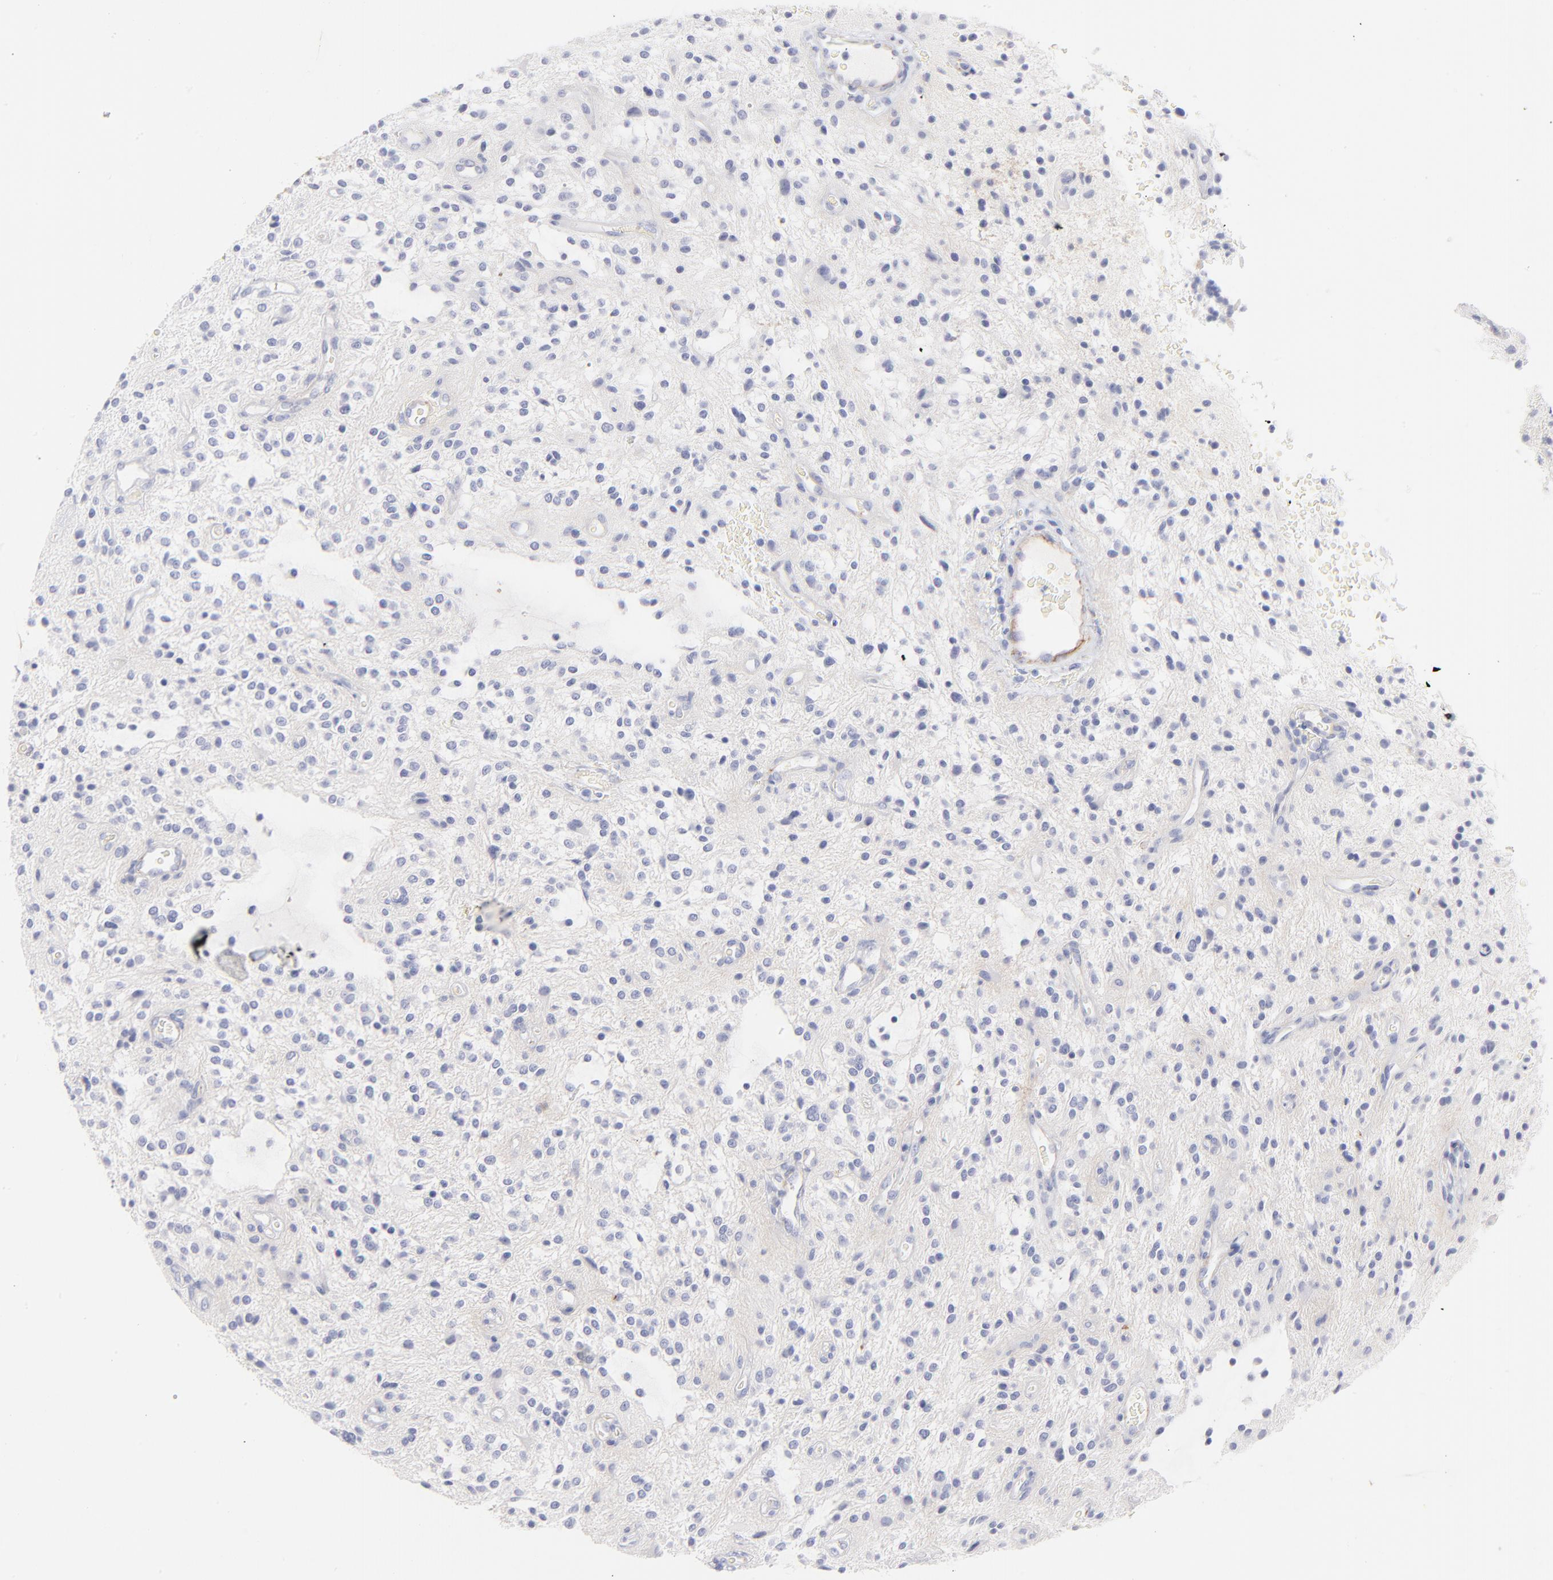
{"staining": {"intensity": "negative", "quantity": "none", "location": "none"}, "tissue": "glioma", "cell_type": "Tumor cells", "image_type": "cancer", "snomed": [{"axis": "morphology", "description": "Glioma, malignant, NOS"}, {"axis": "topography", "description": "Cerebellum"}], "caption": "DAB (3,3'-diaminobenzidine) immunohistochemical staining of human glioma exhibits no significant staining in tumor cells.", "gene": "ACTA2", "patient": {"sex": "female", "age": 10}}